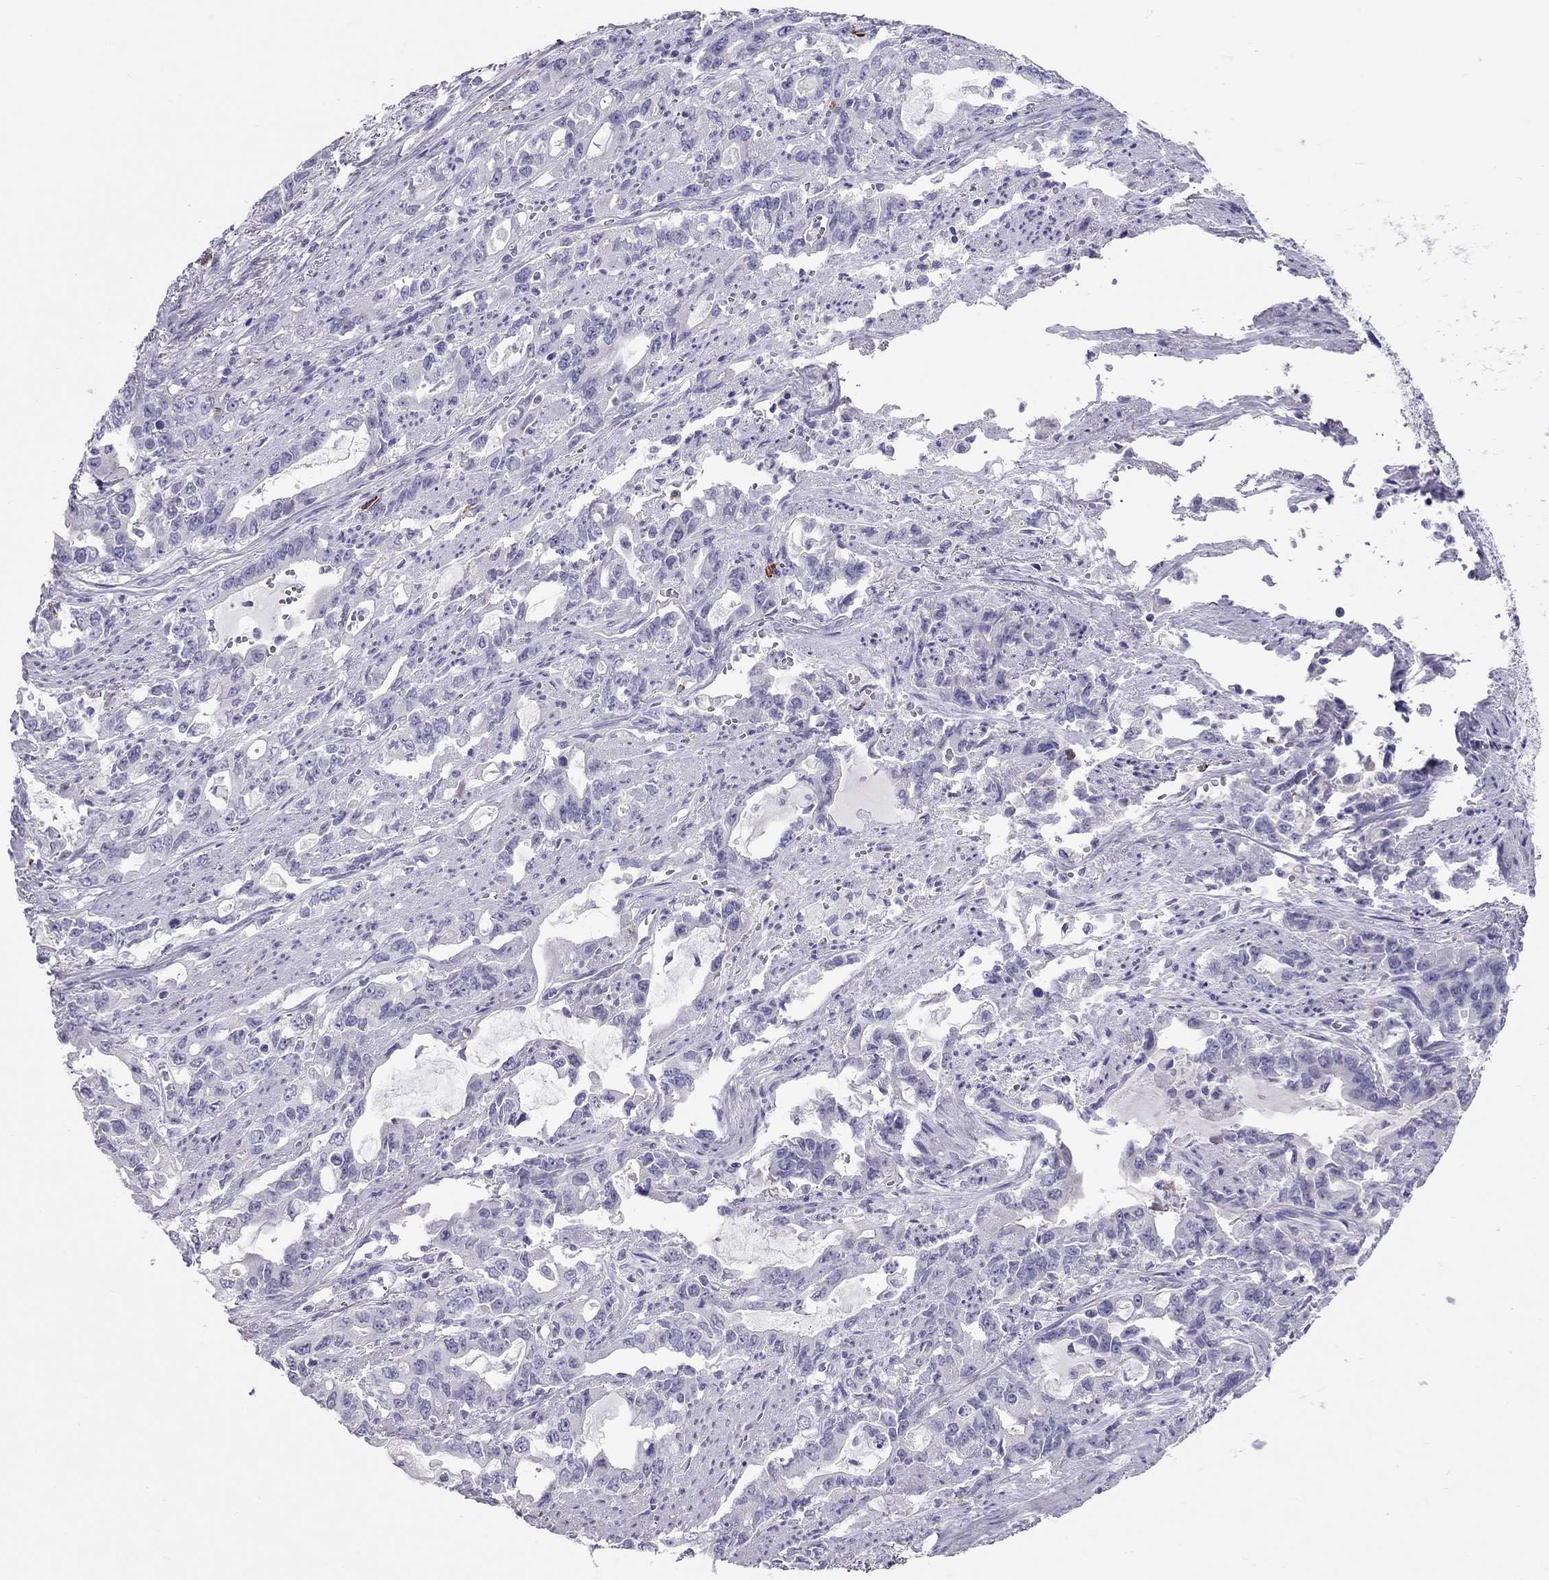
{"staining": {"intensity": "negative", "quantity": "none", "location": "none"}, "tissue": "stomach cancer", "cell_type": "Tumor cells", "image_type": "cancer", "snomed": [{"axis": "morphology", "description": "Adenocarcinoma, NOS"}, {"axis": "topography", "description": "Stomach, upper"}], "caption": "High magnification brightfield microscopy of stomach cancer stained with DAB (3,3'-diaminobenzidine) (brown) and counterstained with hematoxylin (blue): tumor cells show no significant positivity.", "gene": "IL17REL", "patient": {"sex": "male", "age": 85}}